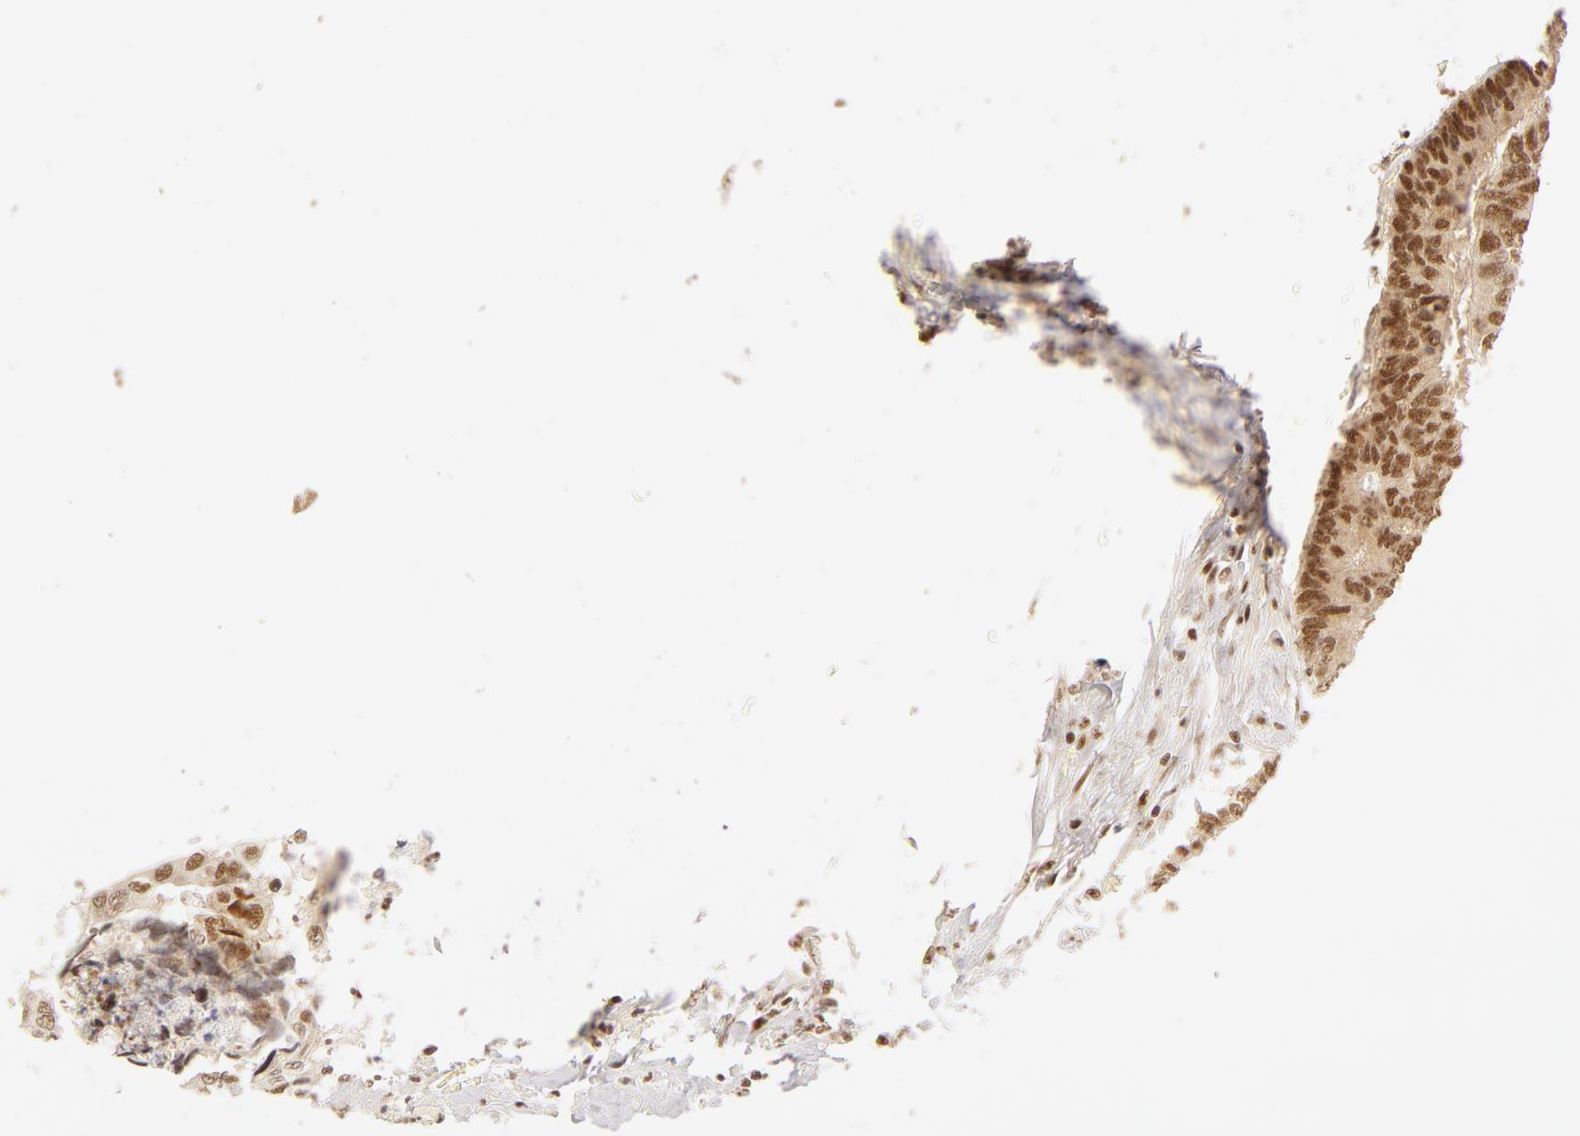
{"staining": {"intensity": "moderate", "quantity": ">75%", "location": "nuclear"}, "tissue": "colorectal cancer", "cell_type": "Tumor cells", "image_type": "cancer", "snomed": [{"axis": "morphology", "description": "Adenocarcinoma, NOS"}, {"axis": "topography", "description": "Rectum"}], "caption": "High-power microscopy captured an immunohistochemistry (IHC) image of colorectal adenocarcinoma, revealing moderate nuclear expression in approximately >75% of tumor cells.", "gene": "RBM39", "patient": {"sex": "male", "age": 55}}